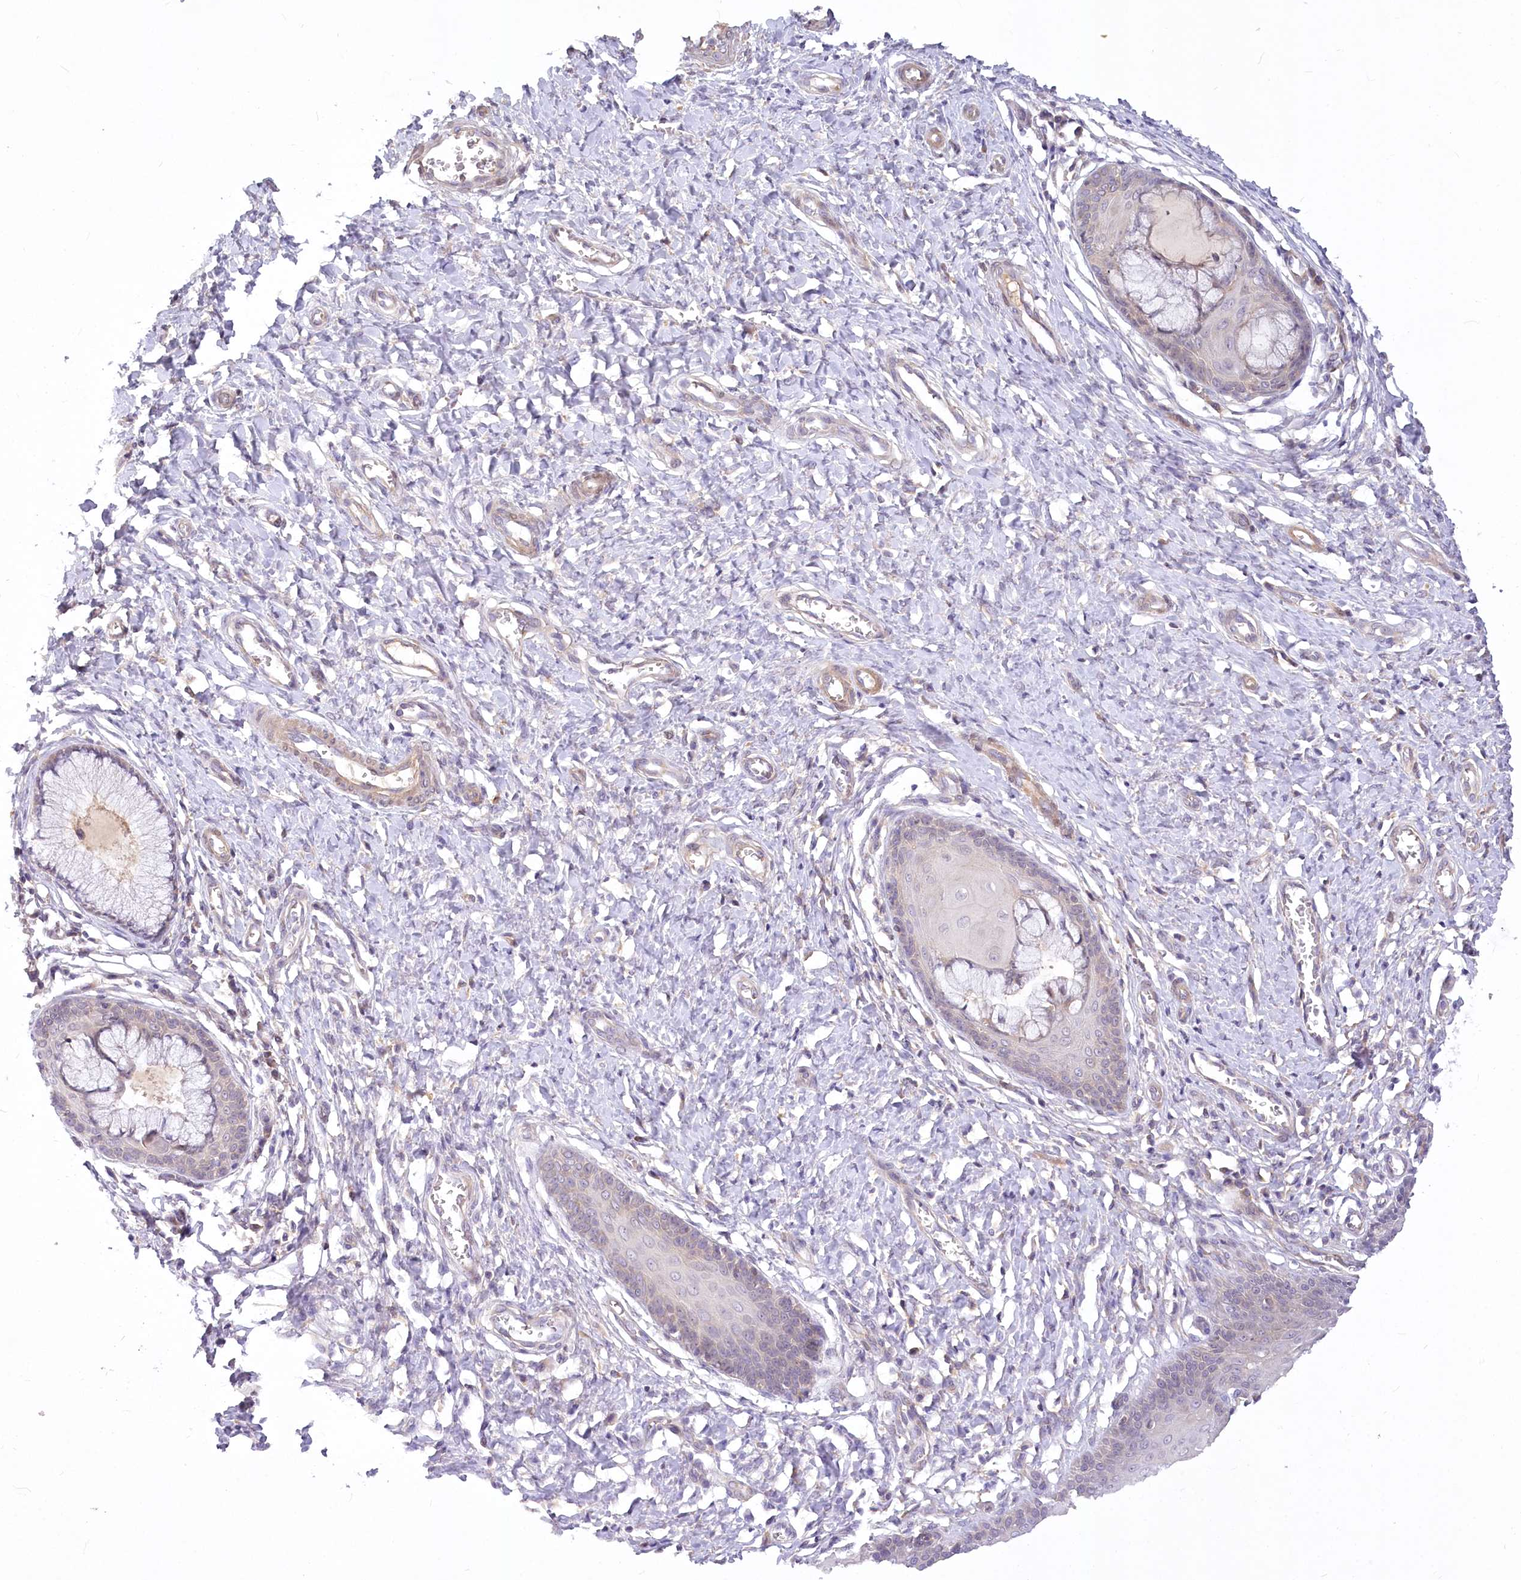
{"staining": {"intensity": "moderate", "quantity": "<25%", "location": "cytoplasmic/membranous"}, "tissue": "cervix", "cell_type": "Glandular cells", "image_type": "normal", "snomed": [{"axis": "morphology", "description": "Normal tissue, NOS"}, {"axis": "topography", "description": "Cervix"}], "caption": "This is a photomicrograph of immunohistochemistry (IHC) staining of normal cervix, which shows moderate positivity in the cytoplasmic/membranous of glandular cells.", "gene": "EFHC2", "patient": {"sex": "female", "age": 55}}